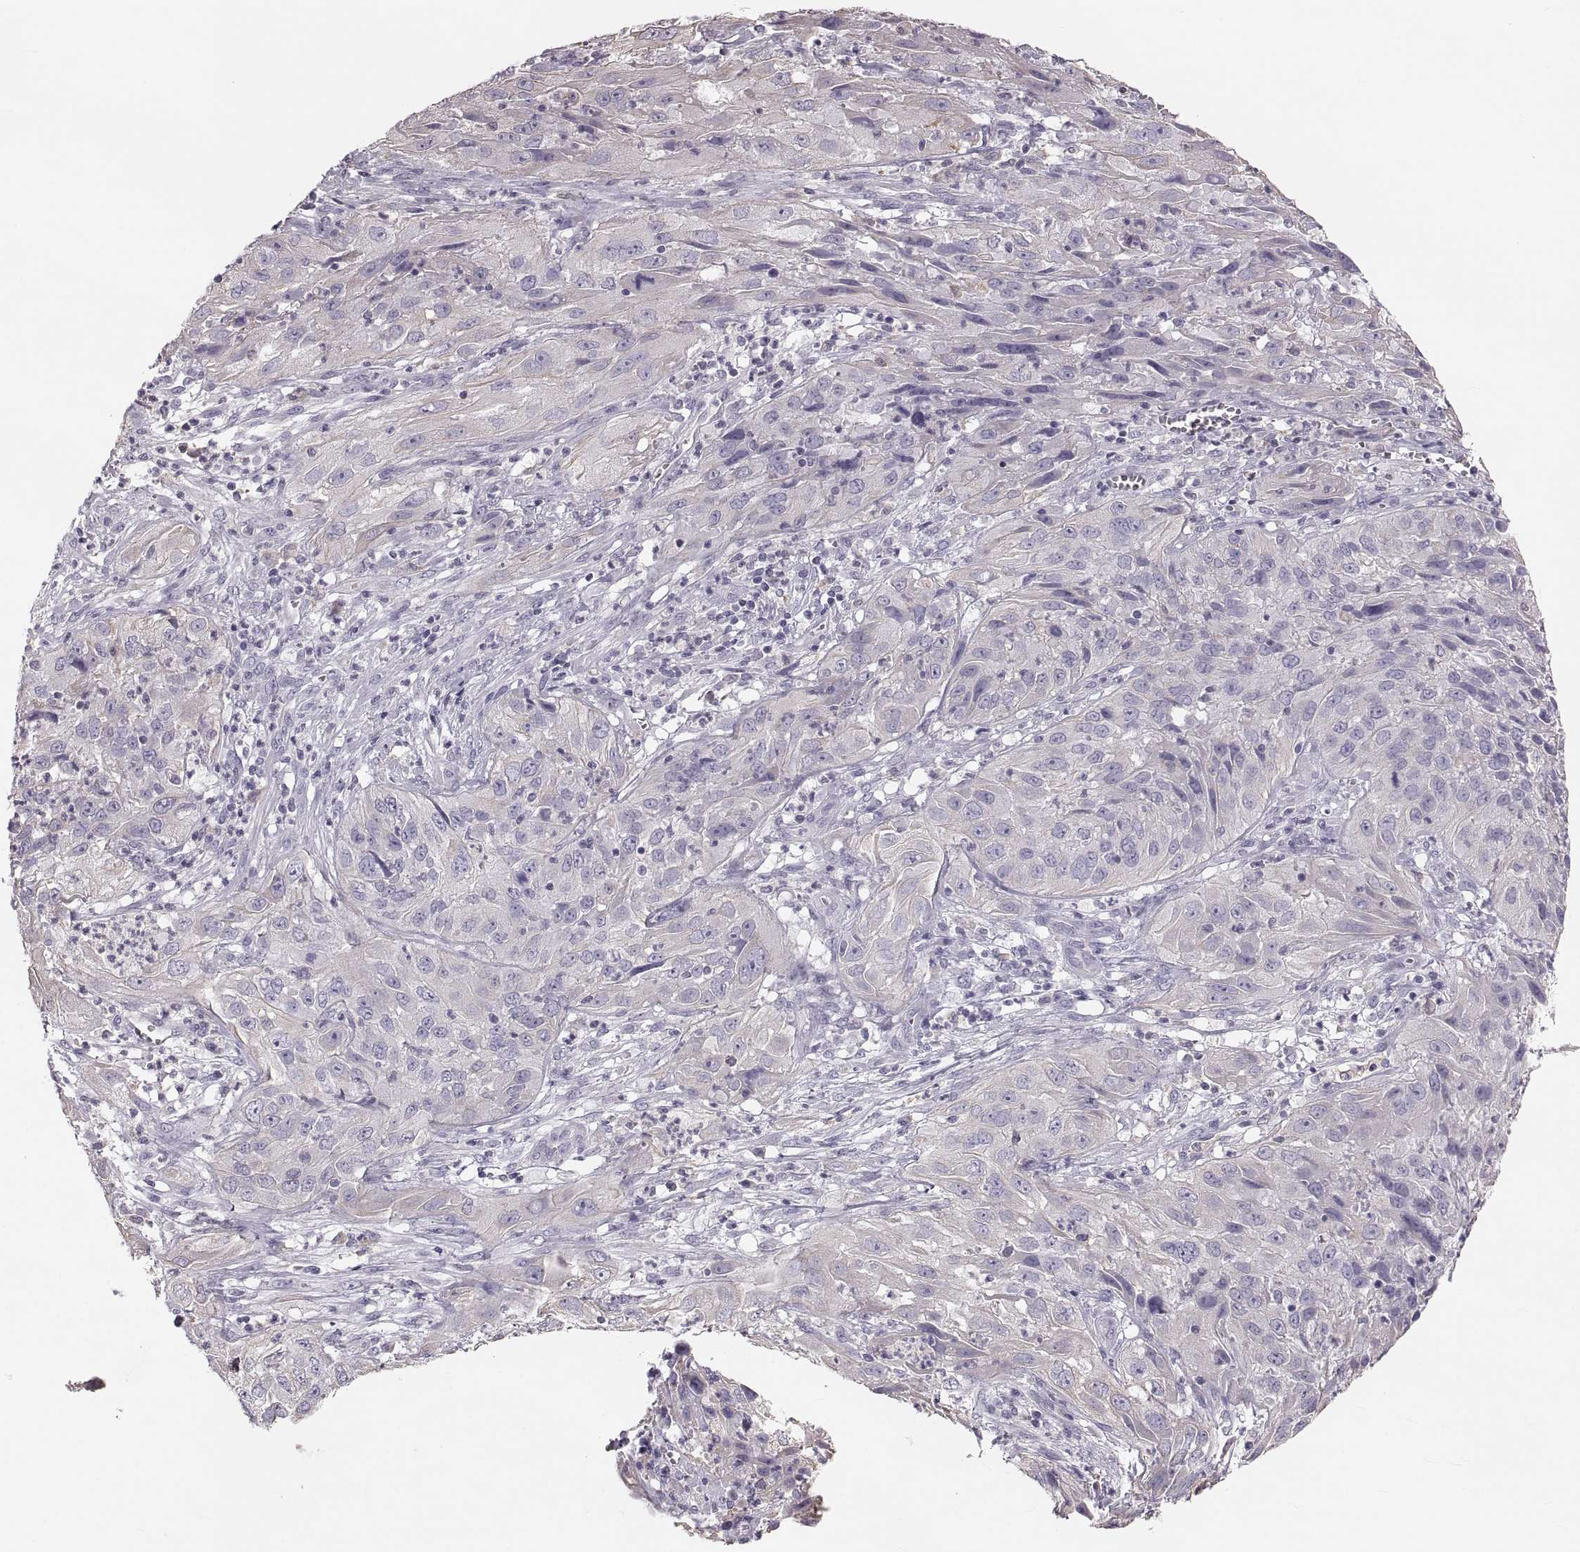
{"staining": {"intensity": "negative", "quantity": "none", "location": "none"}, "tissue": "cervical cancer", "cell_type": "Tumor cells", "image_type": "cancer", "snomed": [{"axis": "morphology", "description": "Squamous cell carcinoma, NOS"}, {"axis": "topography", "description": "Cervix"}], "caption": "Image shows no protein staining in tumor cells of cervical cancer tissue.", "gene": "RUNDC3A", "patient": {"sex": "female", "age": 32}}